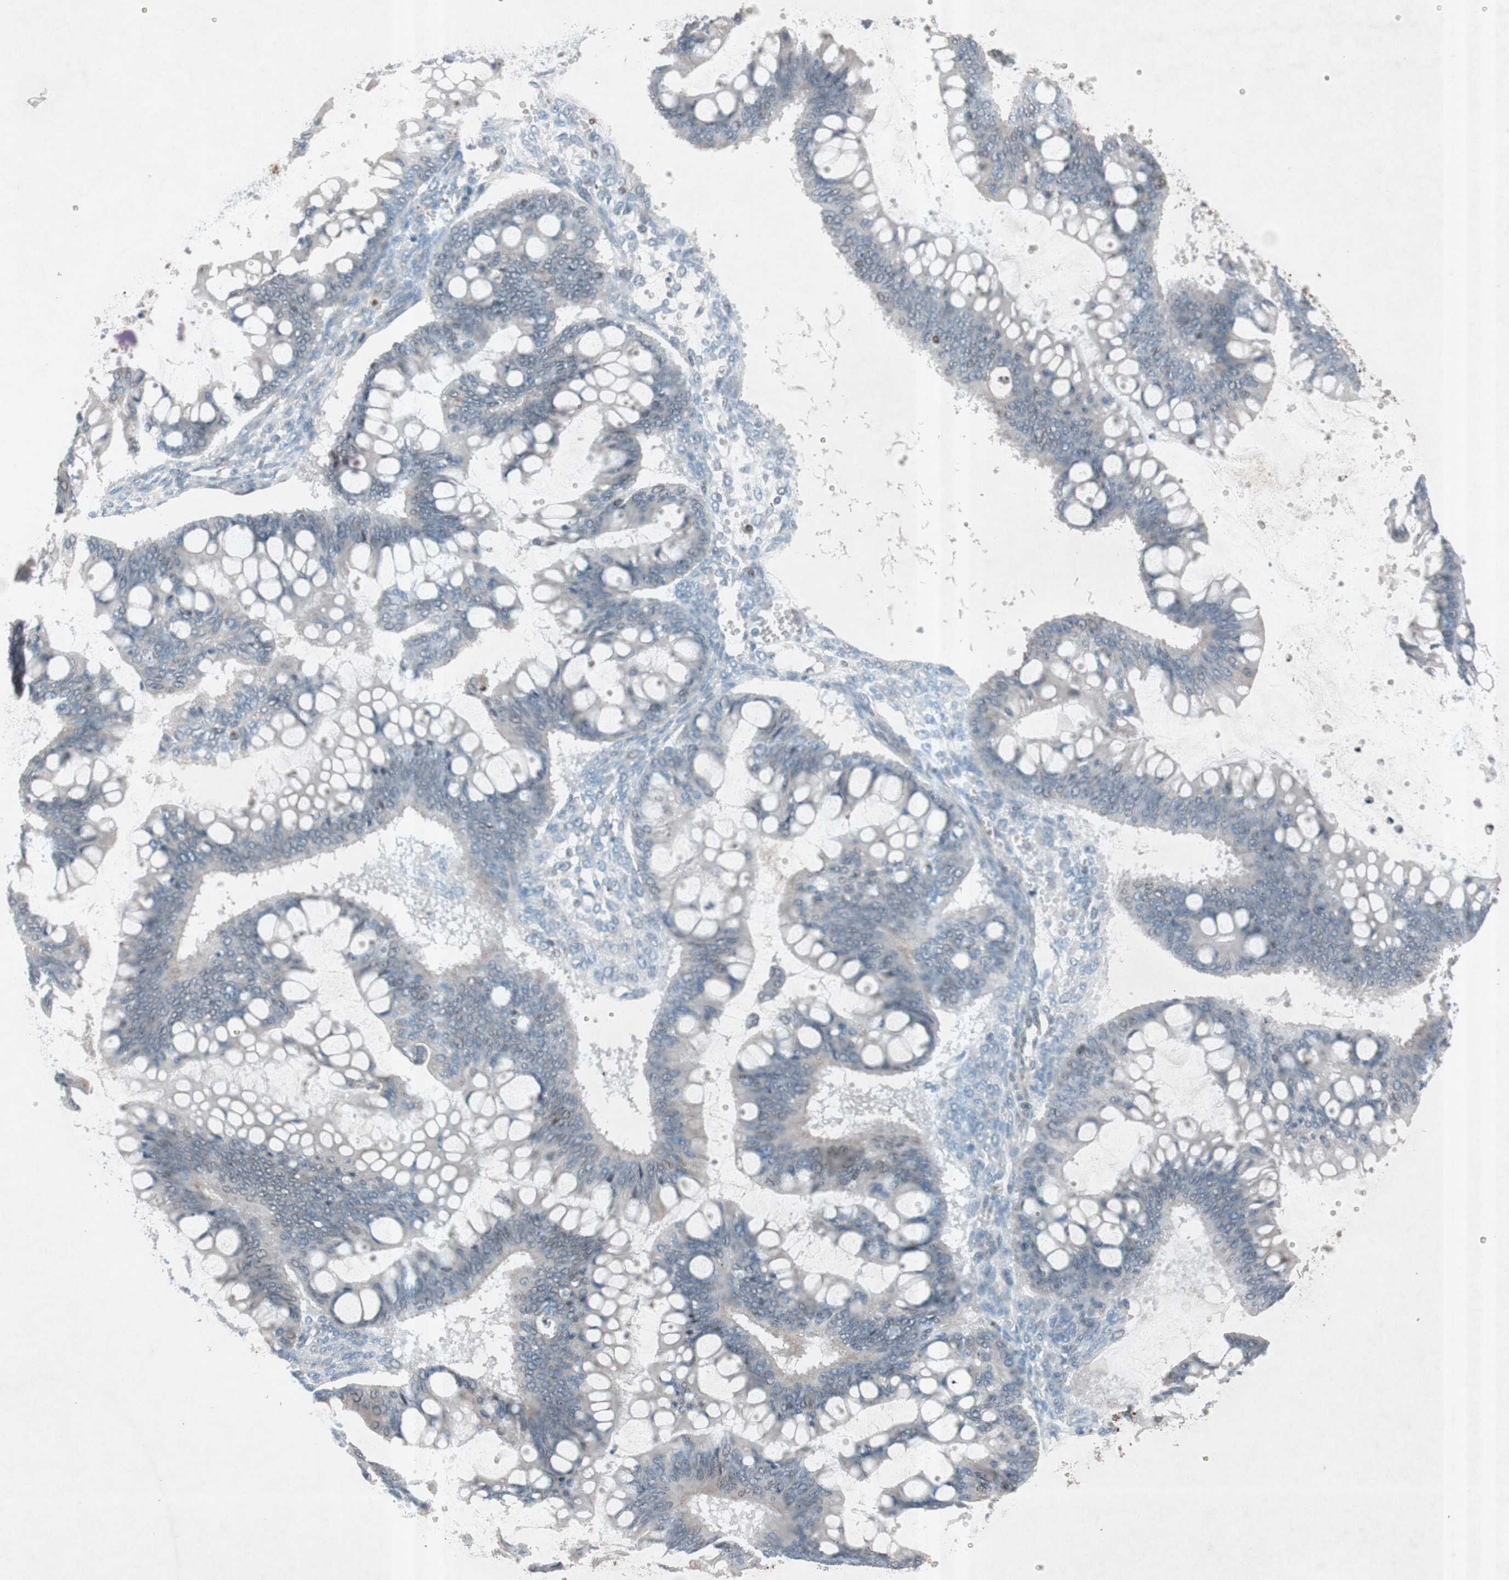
{"staining": {"intensity": "weak", "quantity": "<25%", "location": "cytoplasmic/membranous"}, "tissue": "ovarian cancer", "cell_type": "Tumor cells", "image_type": "cancer", "snomed": [{"axis": "morphology", "description": "Cystadenocarcinoma, mucinous, NOS"}, {"axis": "topography", "description": "Ovary"}], "caption": "Immunohistochemical staining of human ovarian mucinous cystadenocarcinoma displays no significant expression in tumor cells.", "gene": "GRB7", "patient": {"sex": "female", "age": 73}}